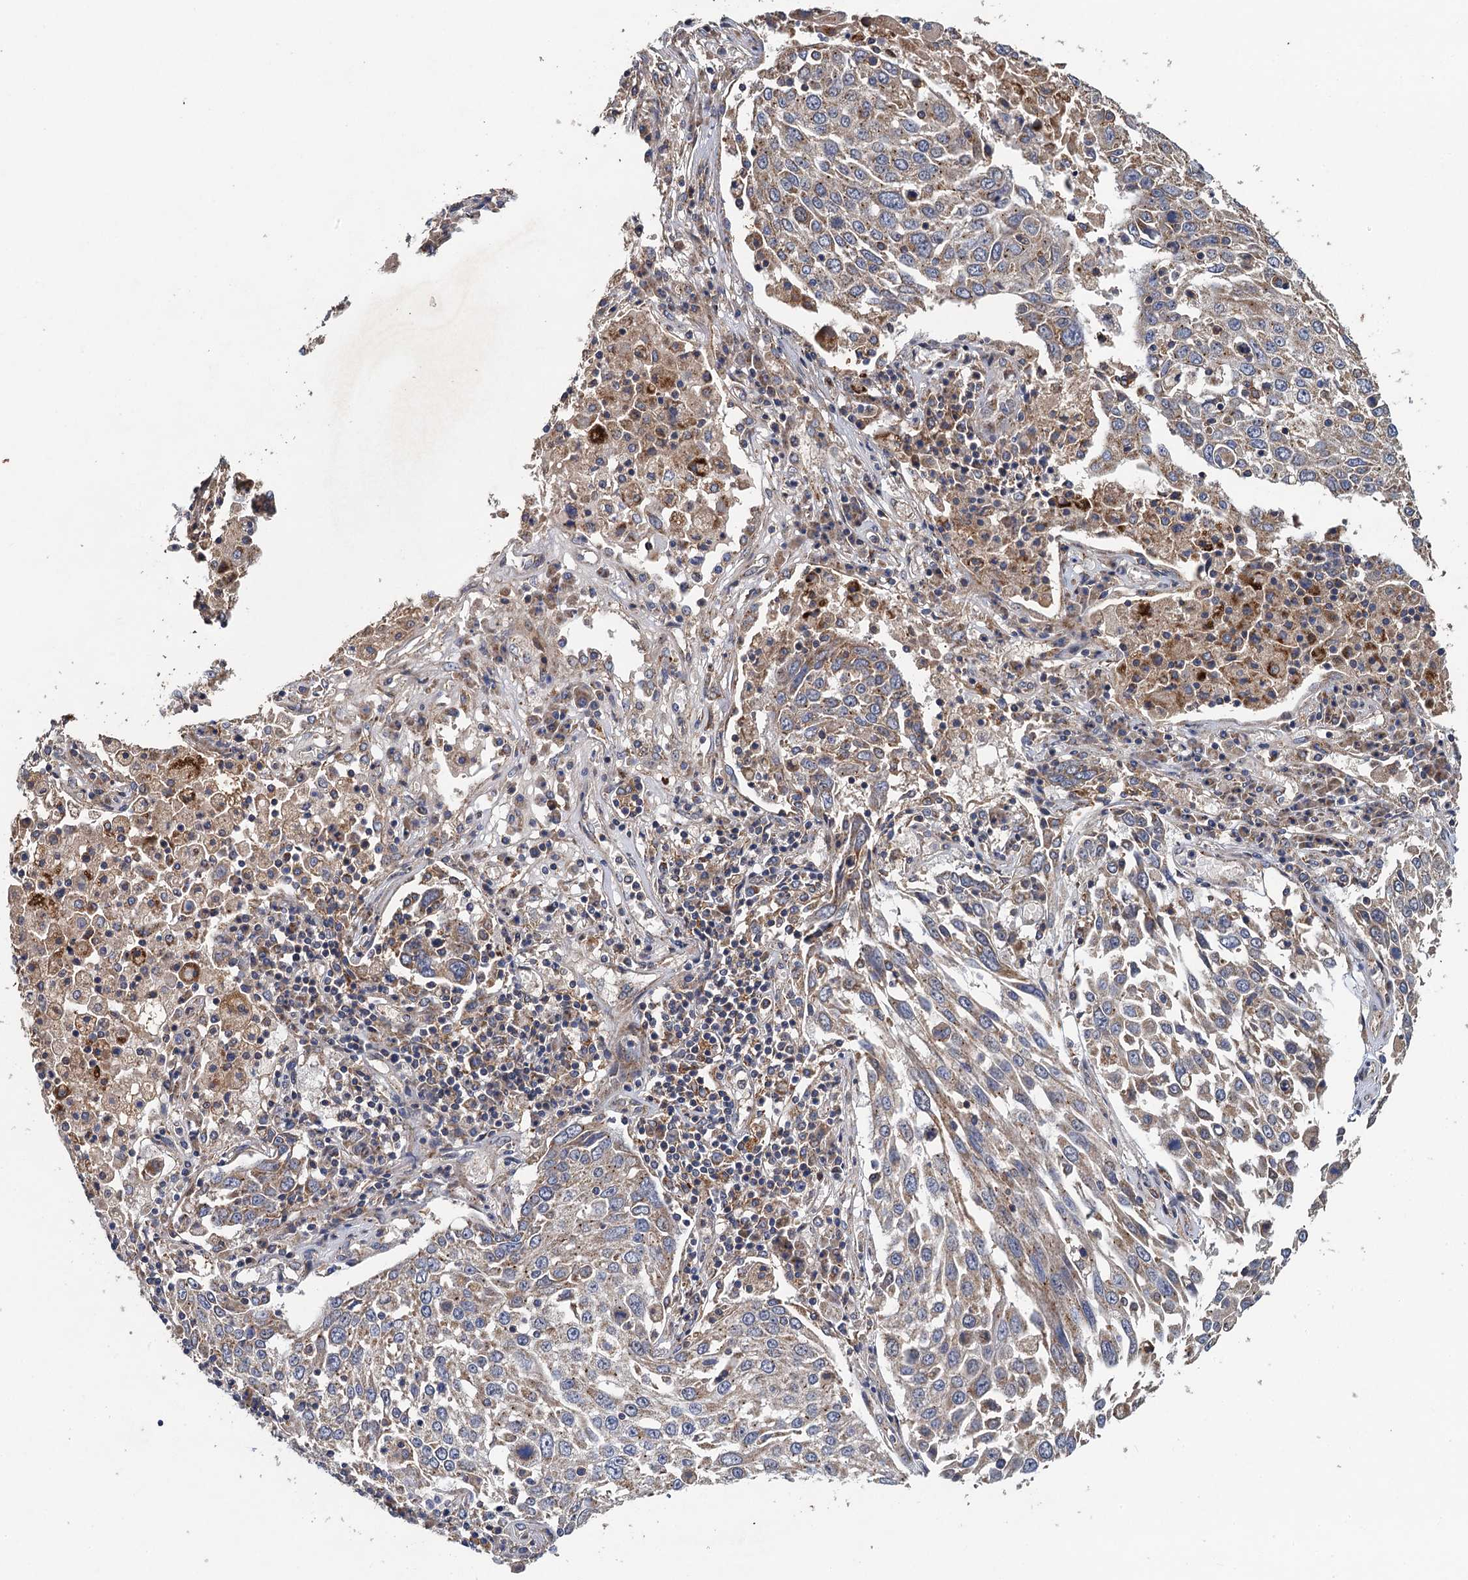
{"staining": {"intensity": "weak", "quantity": ">75%", "location": "cytoplasmic/membranous"}, "tissue": "lung cancer", "cell_type": "Tumor cells", "image_type": "cancer", "snomed": [{"axis": "morphology", "description": "Squamous cell carcinoma, NOS"}, {"axis": "topography", "description": "Lung"}], "caption": "The photomicrograph shows a brown stain indicating the presence of a protein in the cytoplasmic/membranous of tumor cells in lung cancer.", "gene": "BCS1L", "patient": {"sex": "male", "age": 65}}